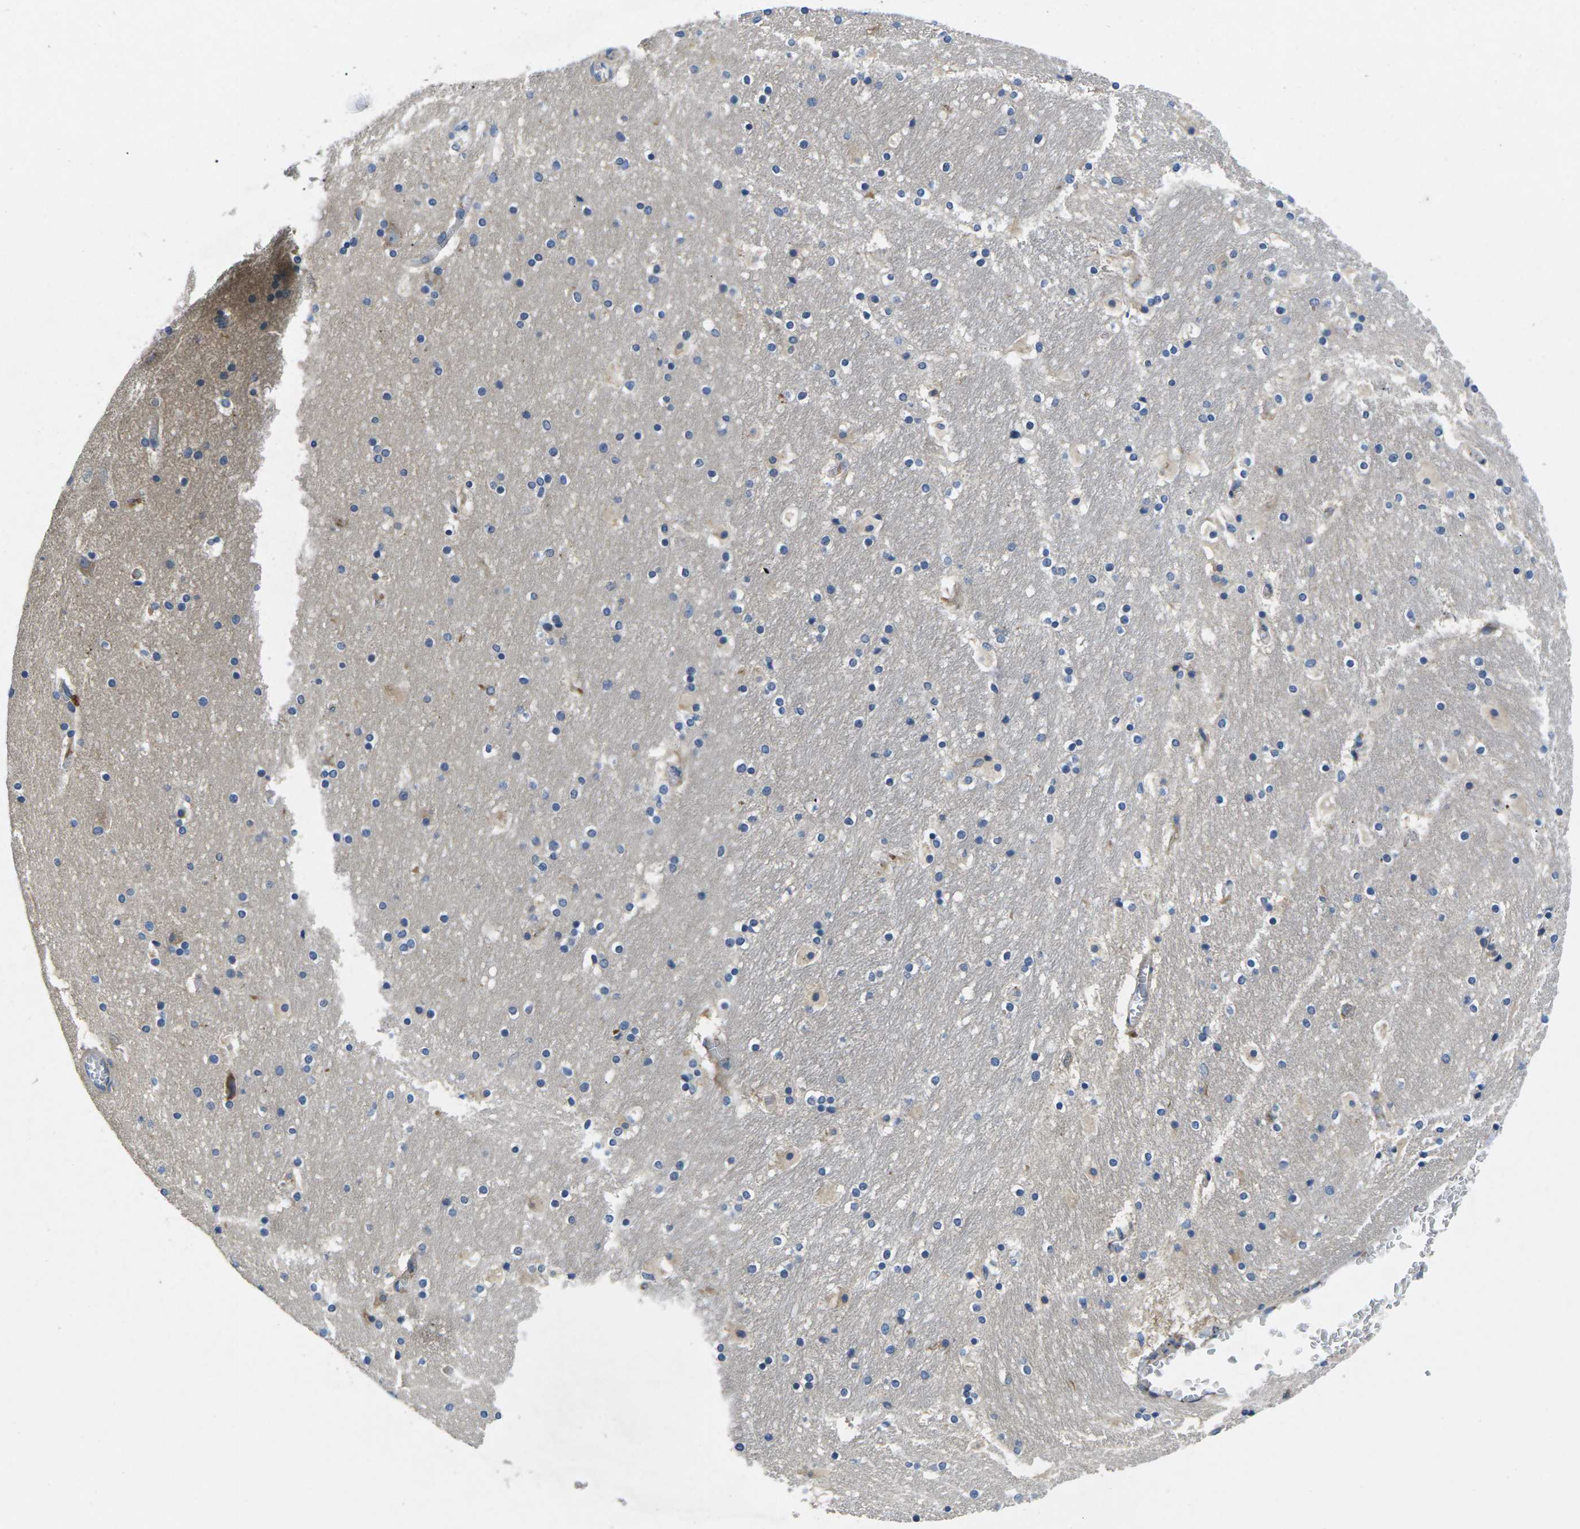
{"staining": {"intensity": "negative", "quantity": "none", "location": "none"}, "tissue": "hippocampus", "cell_type": "Glial cells", "image_type": "normal", "snomed": [{"axis": "morphology", "description": "Normal tissue, NOS"}, {"axis": "topography", "description": "Hippocampus"}], "caption": "IHC of normal human hippocampus reveals no staining in glial cells.", "gene": "PLCE1", "patient": {"sex": "male", "age": 45}}